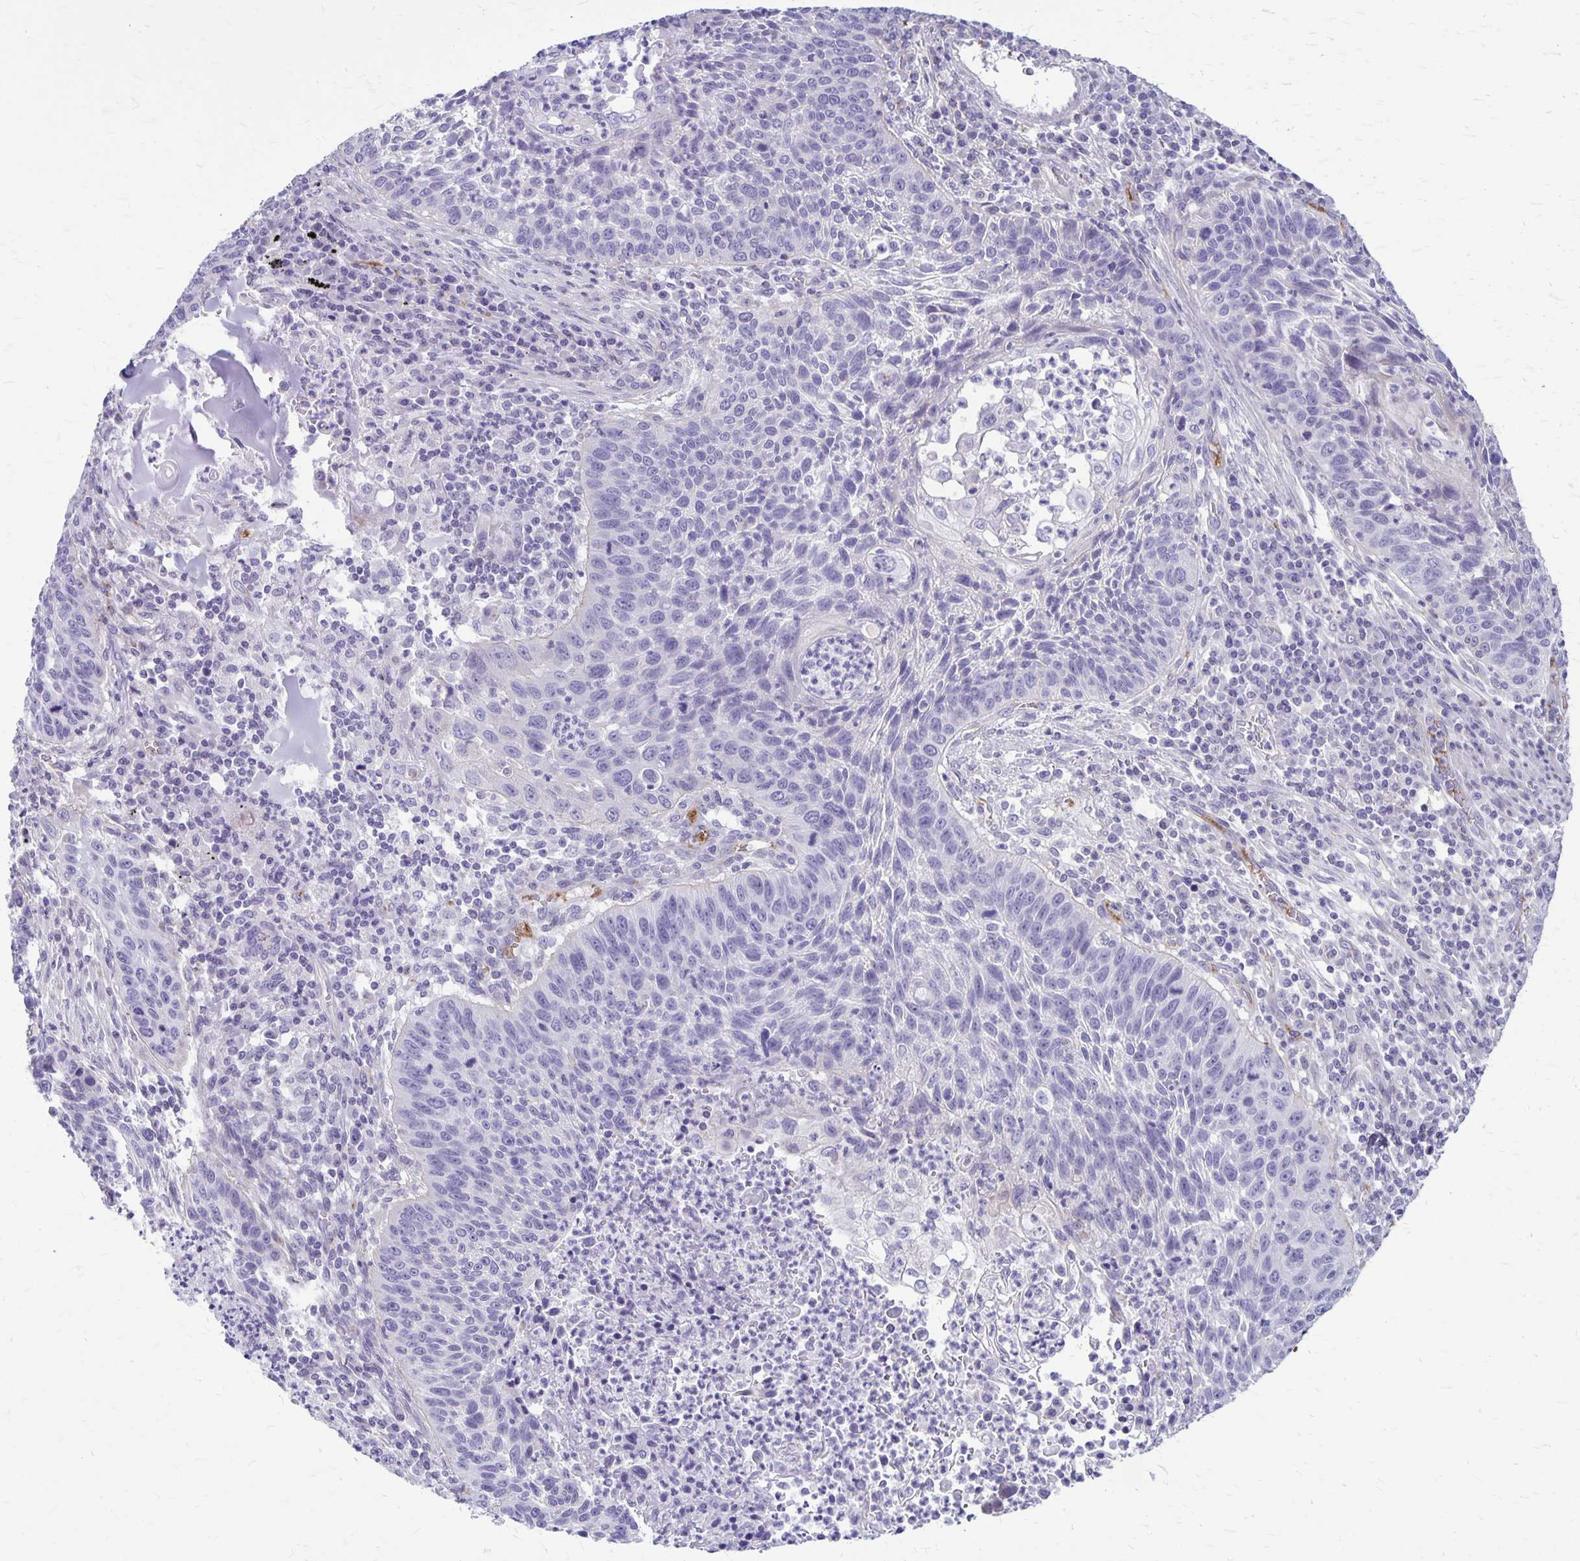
{"staining": {"intensity": "negative", "quantity": "none", "location": "none"}, "tissue": "lung cancer", "cell_type": "Tumor cells", "image_type": "cancer", "snomed": [{"axis": "morphology", "description": "Squamous cell carcinoma, NOS"}, {"axis": "morphology", "description": "Squamous cell carcinoma, metastatic, NOS"}, {"axis": "topography", "description": "Lung"}, {"axis": "topography", "description": "Pleura, NOS"}], "caption": "Image shows no significant protein expression in tumor cells of lung cancer.", "gene": "GP9", "patient": {"sex": "male", "age": 72}}